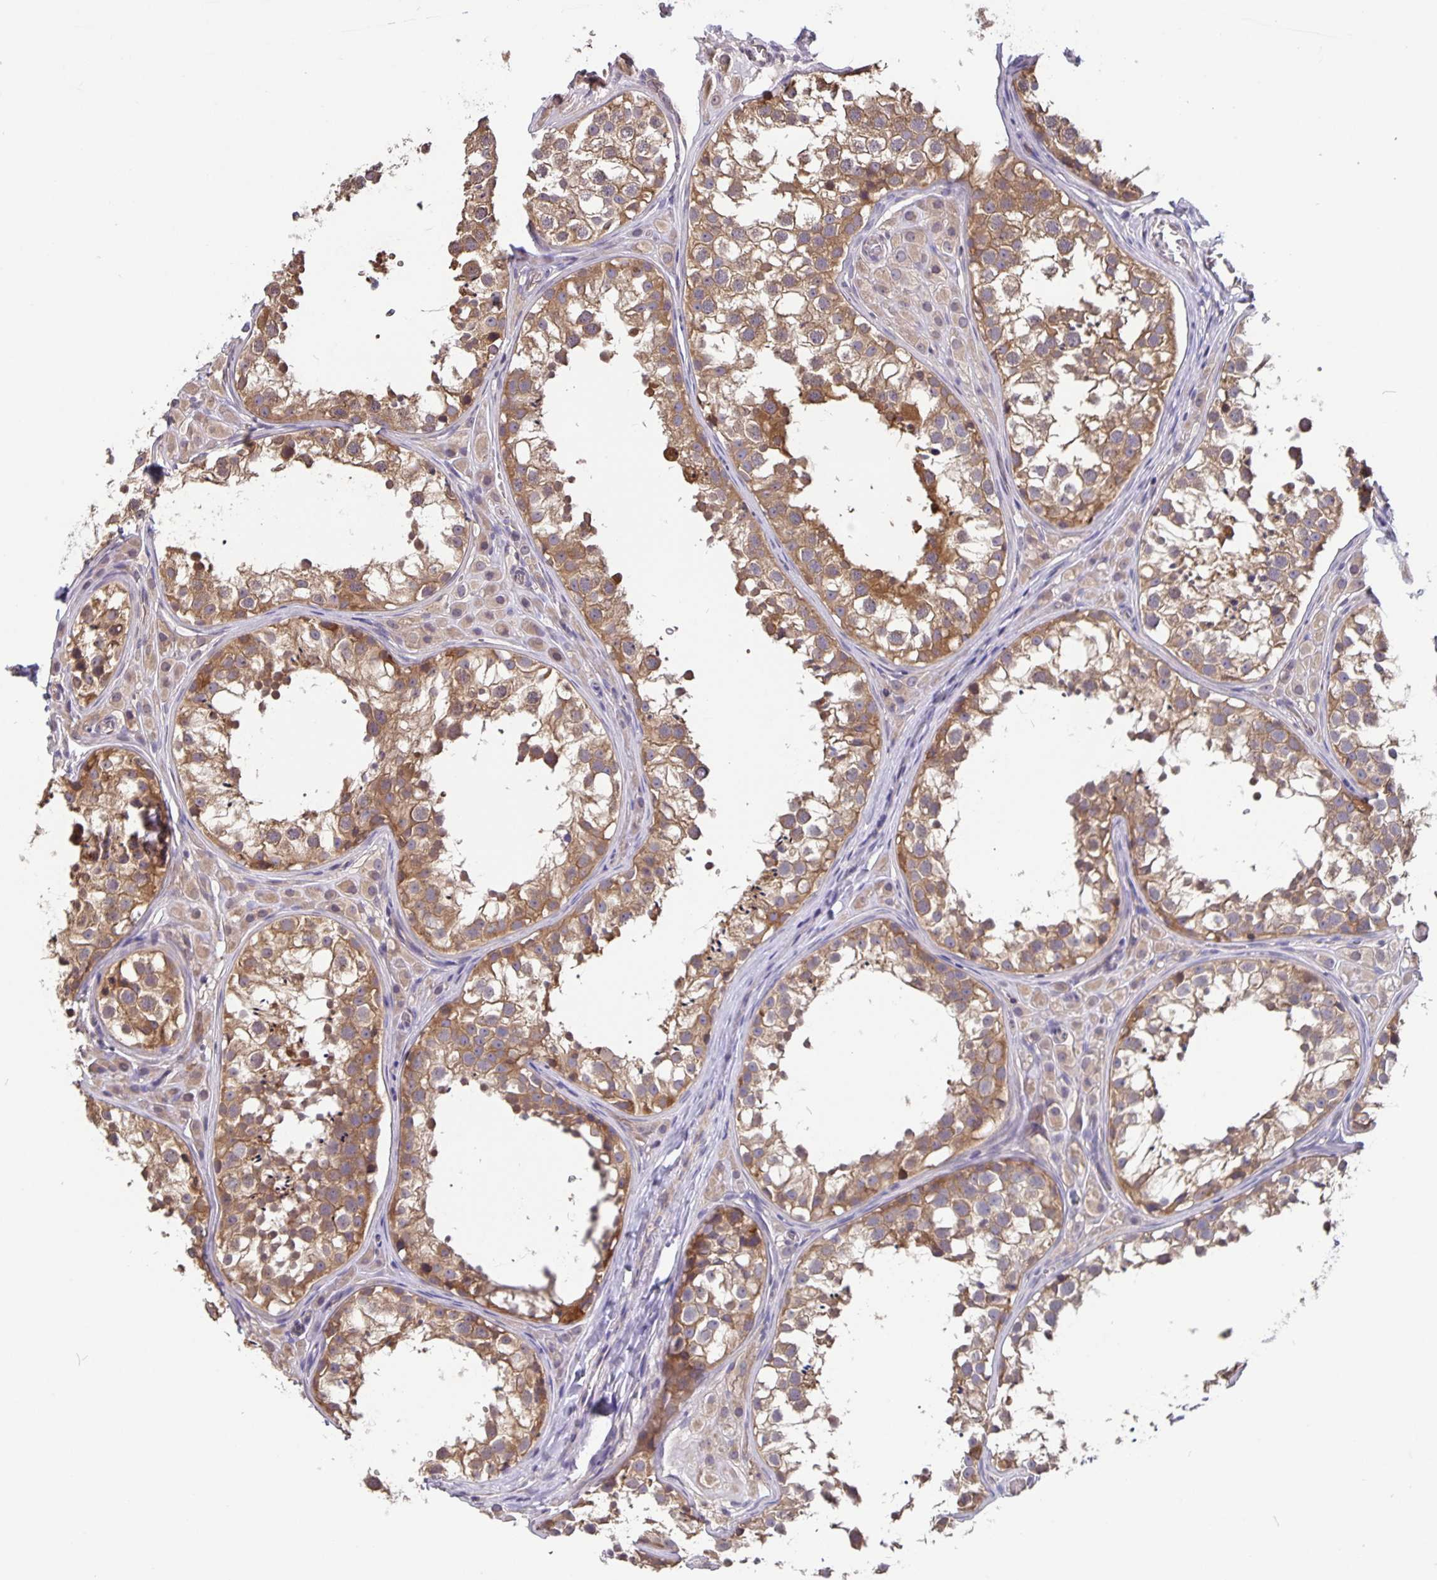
{"staining": {"intensity": "moderate", "quantity": ">75%", "location": "cytoplasmic/membranous"}, "tissue": "testis", "cell_type": "Cells in seminiferous ducts", "image_type": "normal", "snomed": [{"axis": "morphology", "description": "Normal tissue, NOS"}, {"axis": "topography", "description": "Testis"}], "caption": "Cells in seminiferous ducts display moderate cytoplasmic/membranous positivity in about >75% of cells in unremarkable testis. (DAB (3,3'-diaminobenzidine) IHC, brown staining for protein, blue staining for nuclei).", "gene": "FEM1C", "patient": {"sex": "male", "age": 13}}